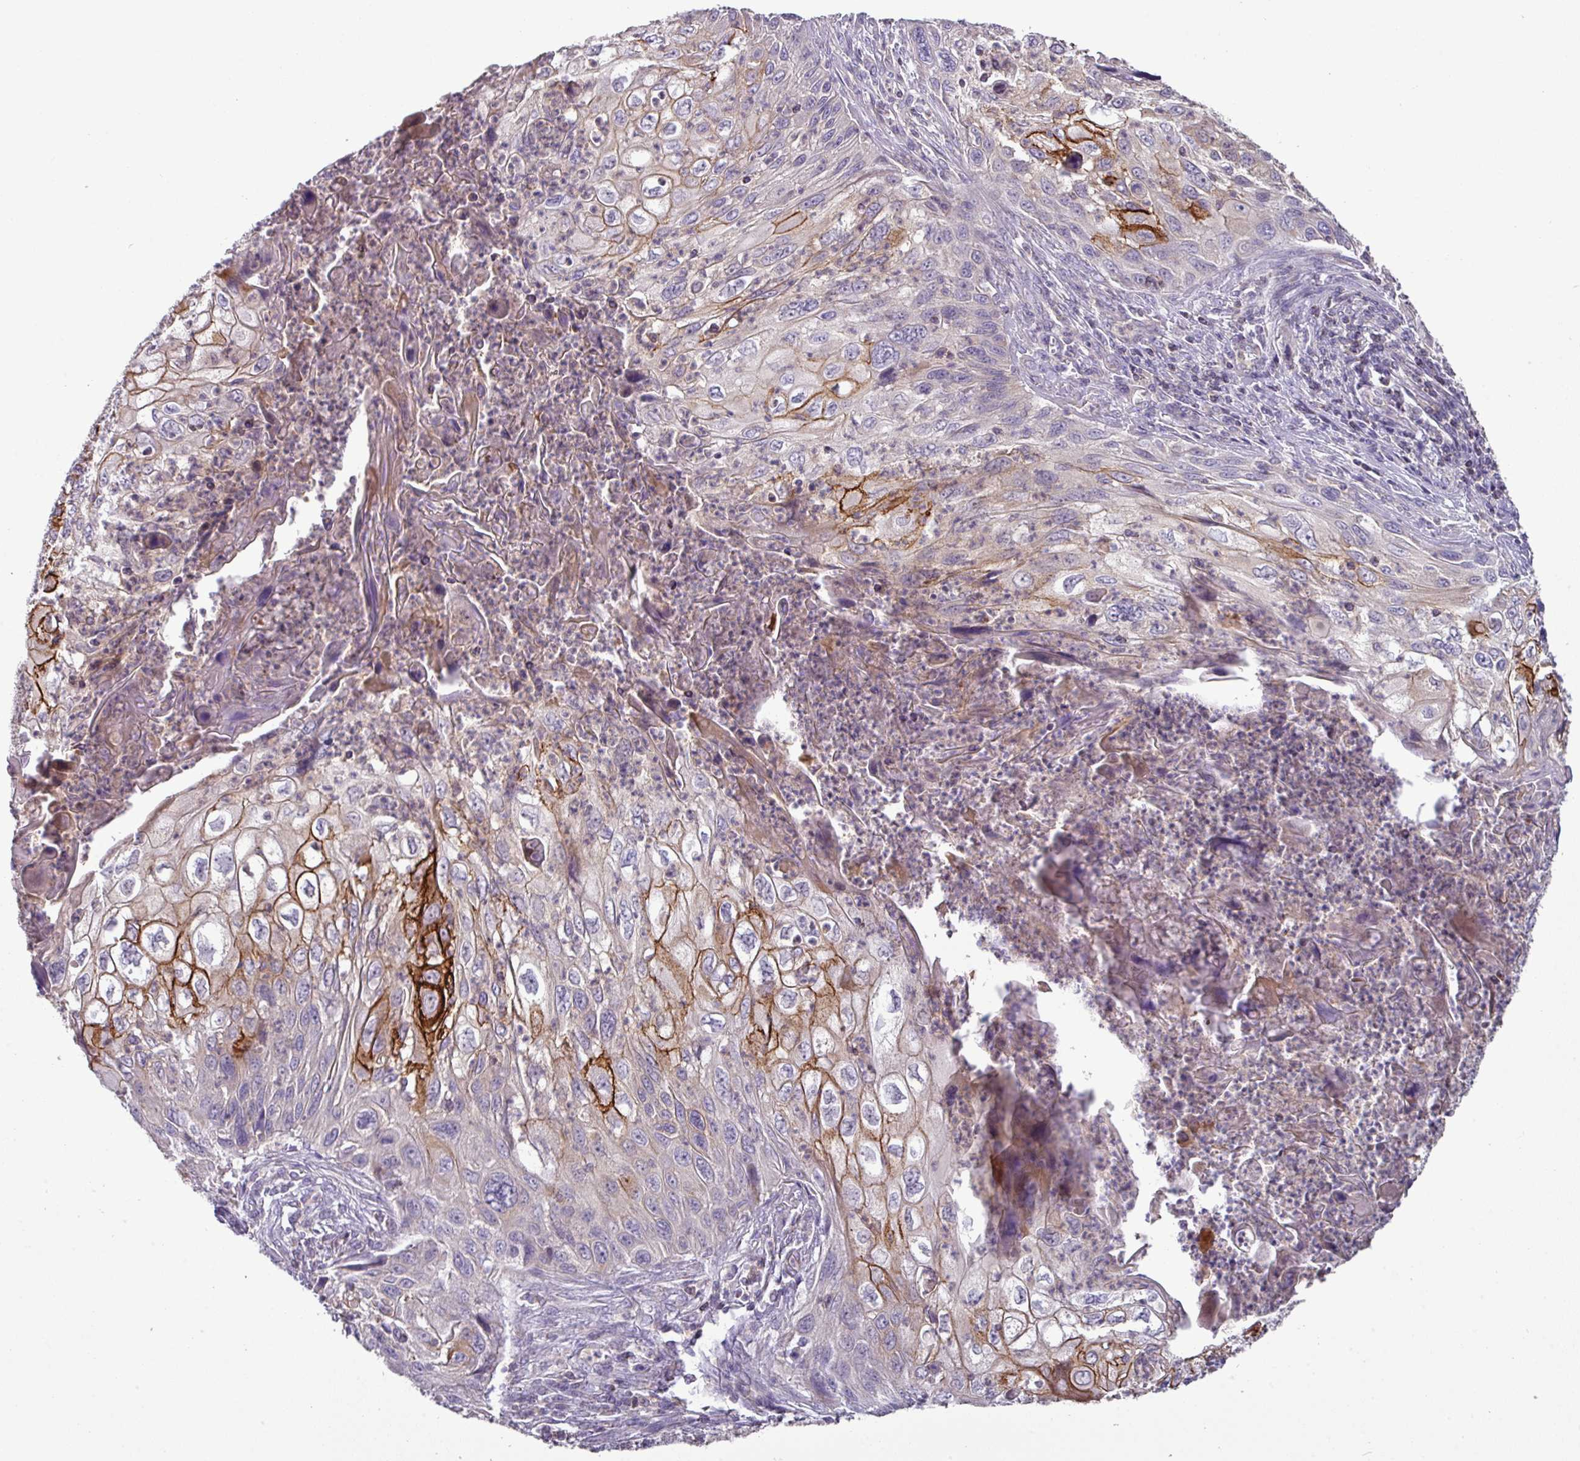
{"staining": {"intensity": "strong", "quantity": "<25%", "location": "cytoplasmic/membranous"}, "tissue": "cervical cancer", "cell_type": "Tumor cells", "image_type": "cancer", "snomed": [{"axis": "morphology", "description": "Squamous cell carcinoma, NOS"}, {"axis": "topography", "description": "Cervix"}], "caption": "This image shows cervical cancer stained with immunohistochemistry (IHC) to label a protein in brown. The cytoplasmic/membranous of tumor cells show strong positivity for the protein. Nuclei are counter-stained blue.", "gene": "TRAPPC1", "patient": {"sex": "female", "age": 70}}